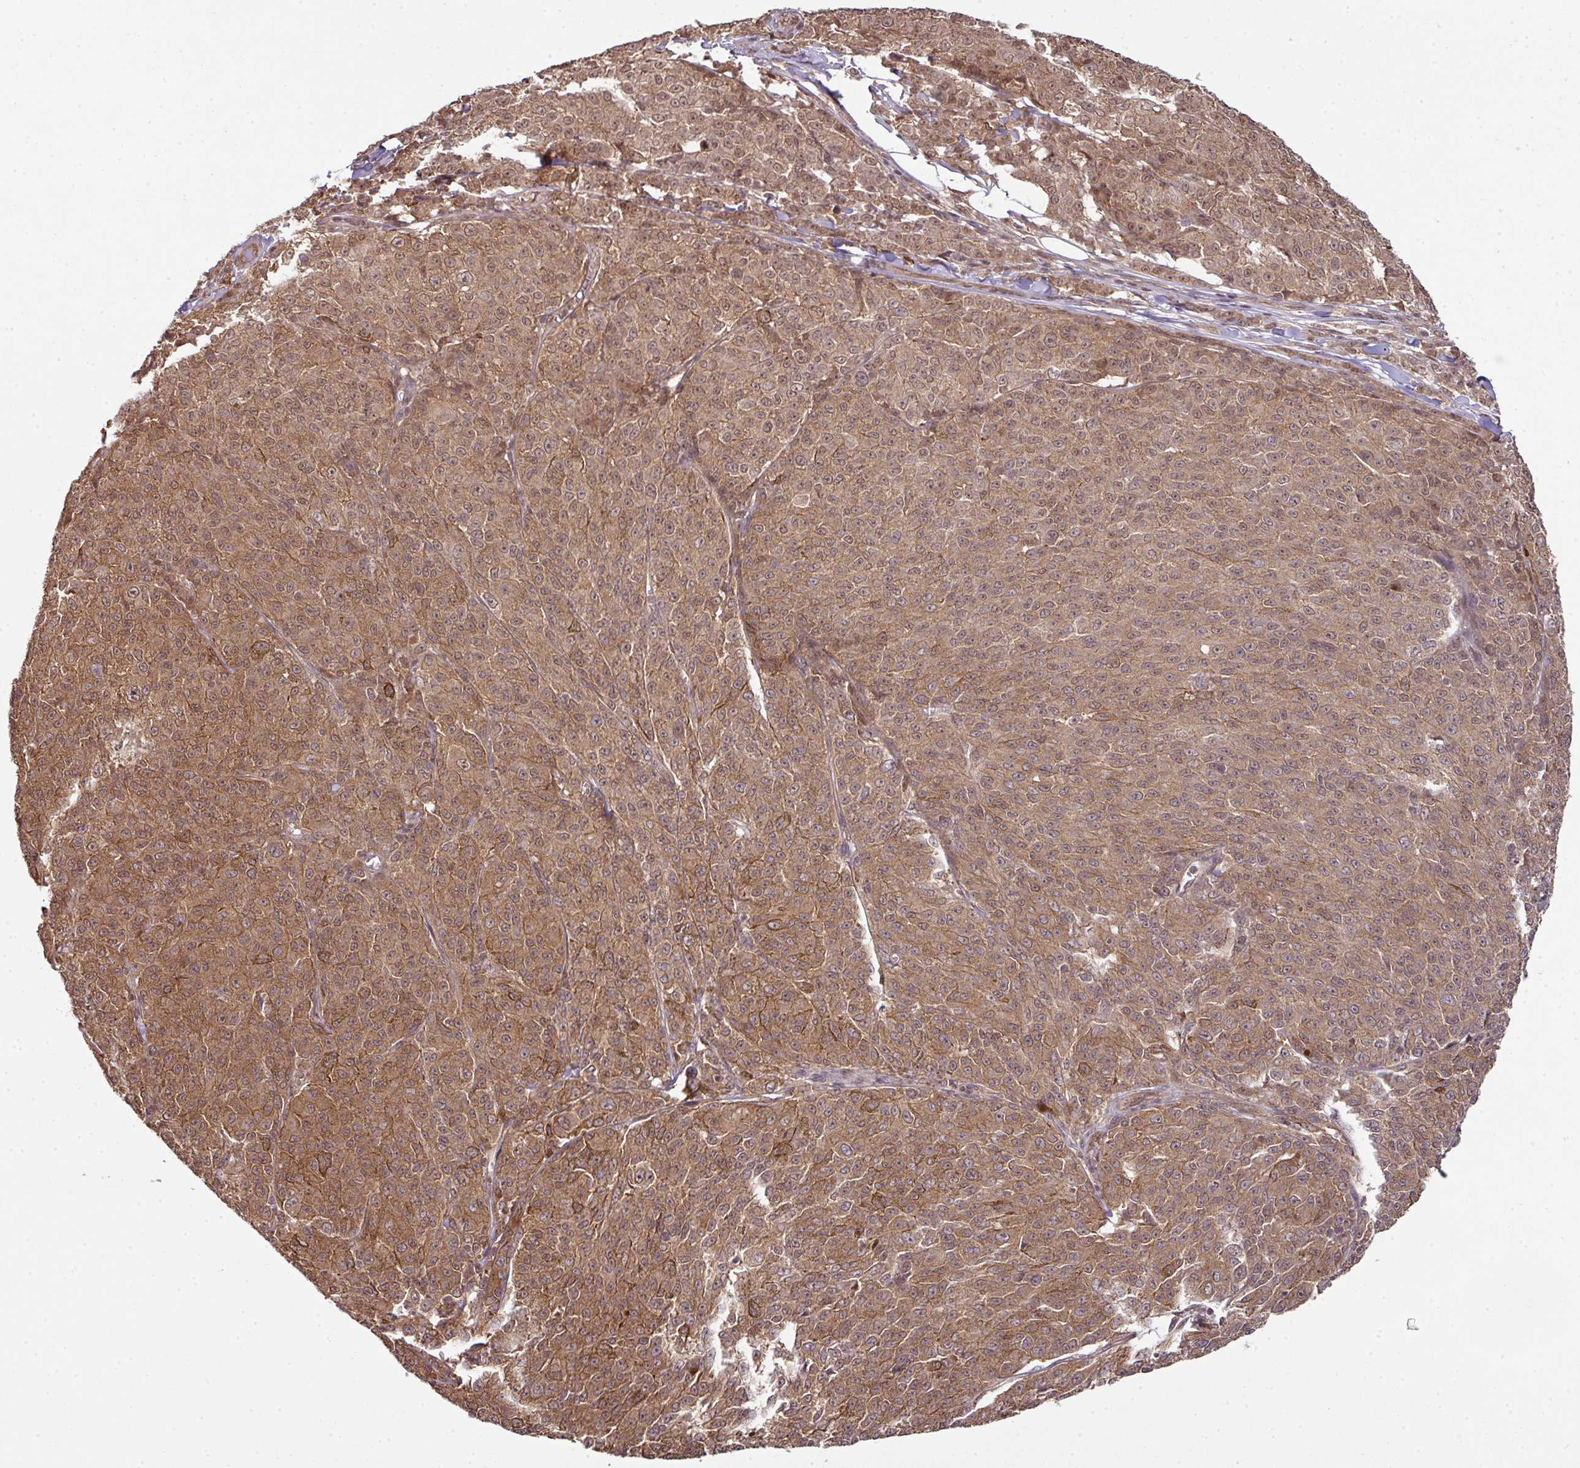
{"staining": {"intensity": "moderate", "quantity": ">75%", "location": "cytoplasmic/membranous"}, "tissue": "melanoma", "cell_type": "Tumor cells", "image_type": "cancer", "snomed": [{"axis": "morphology", "description": "Malignant melanoma, NOS"}, {"axis": "topography", "description": "Skin"}], "caption": "The immunohistochemical stain highlights moderate cytoplasmic/membranous staining in tumor cells of malignant melanoma tissue. Using DAB (3,3'-diaminobenzidine) (brown) and hematoxylin (blue) stains, captured at high magnification using brightfield microscopy.", "gene": "ANKRD18A", "patient": {"sex": "female", "age": 52}}